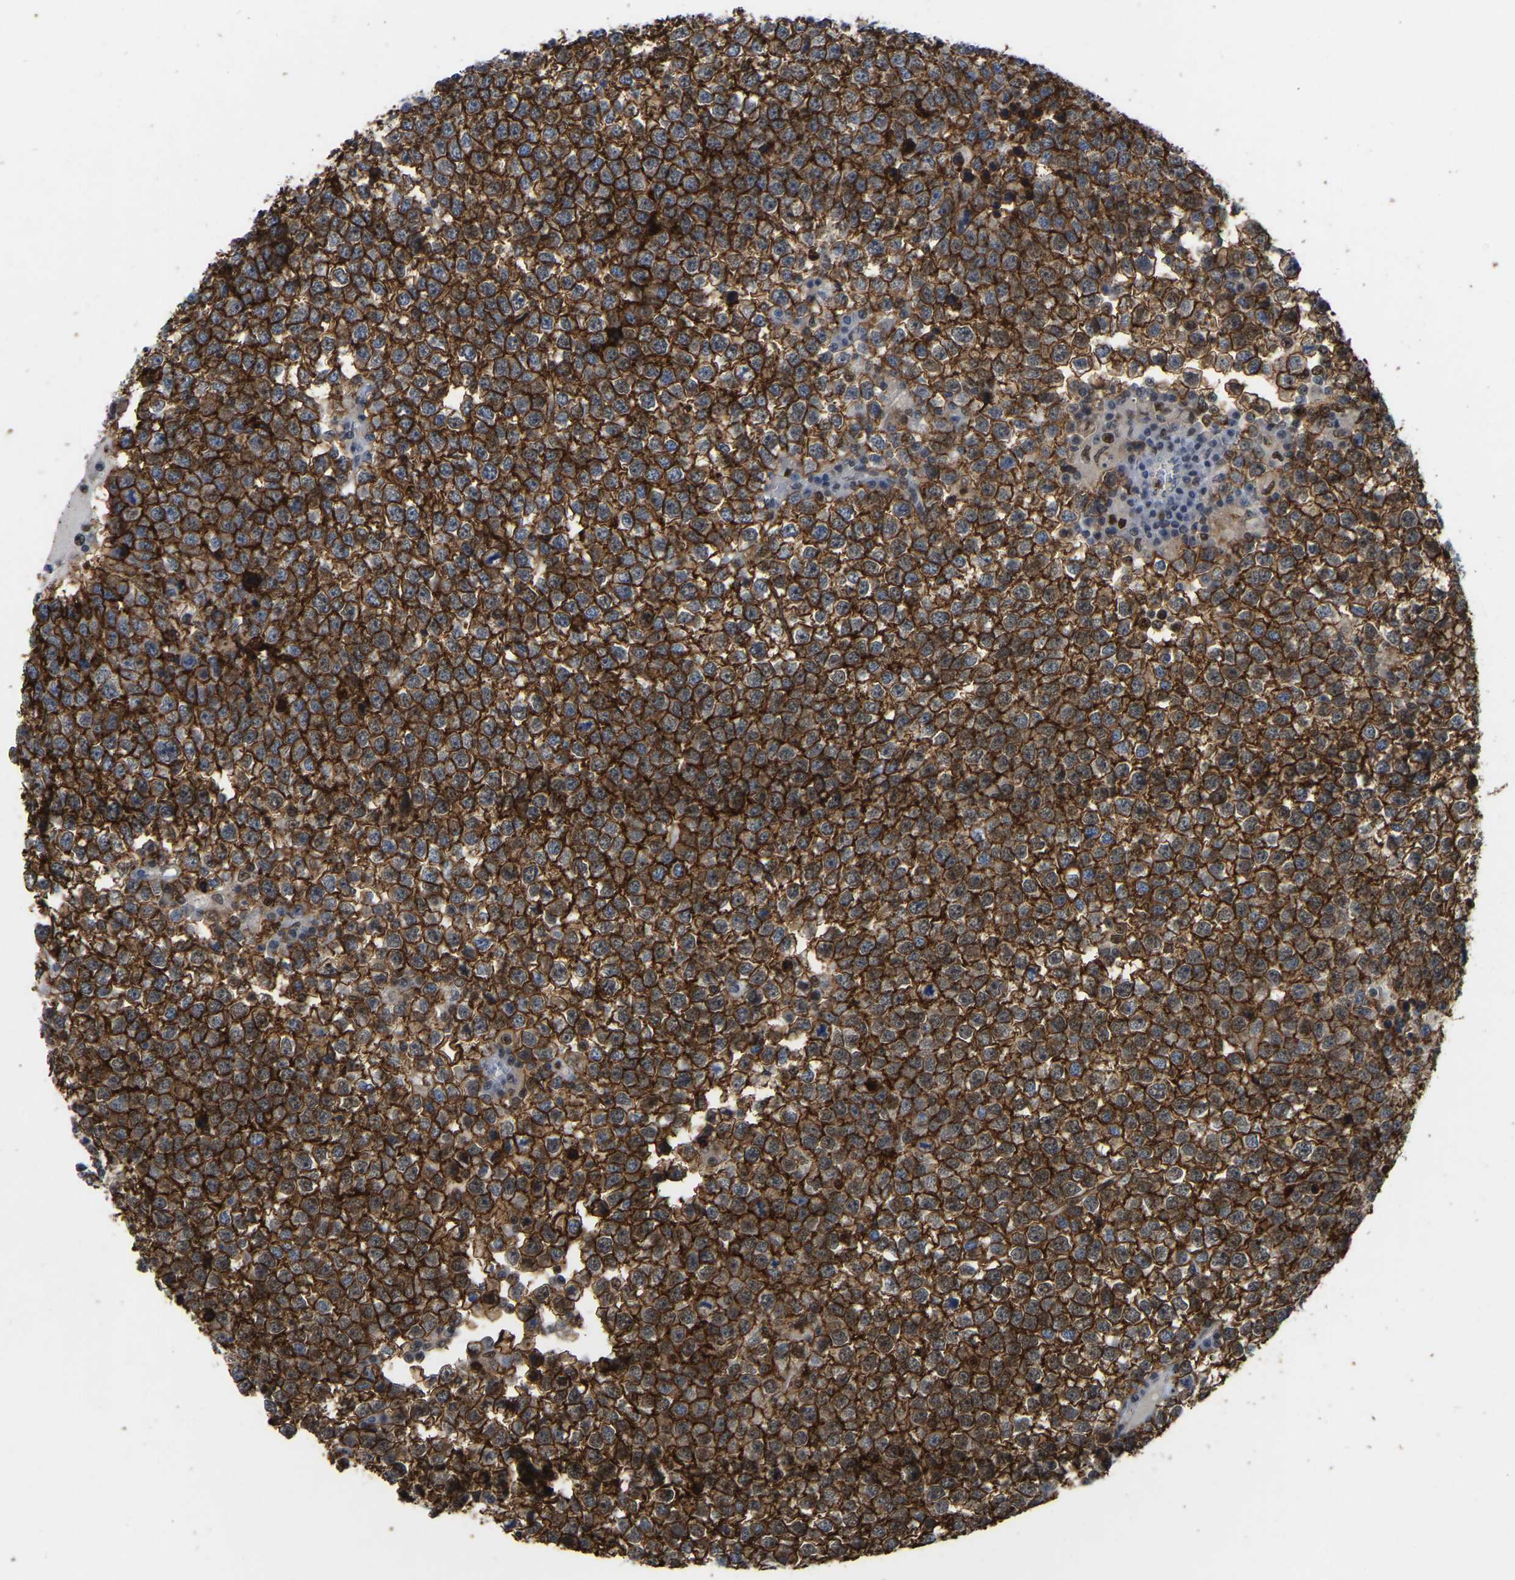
{"staining": {"intensity": "strong", "quantity": ">75%", "location": "cytoplasmic/membranous"}, "tissue": "testis cancer", "cell_type": "Tumor cells", "image_type": "cancer", "snomed": [{"axis": "morphology", "description": "Seminoma, NOS"}, {"axis": "topography", "description": "Testis"}], "caption": "A photomicrograph of human testis cancer (seminoma) stained for a protein shows strong cytoplasmic/membranous brown staining in tumor cells.", "gene": "KLRG2", "patient": {"sex": "male", "age": 65}}